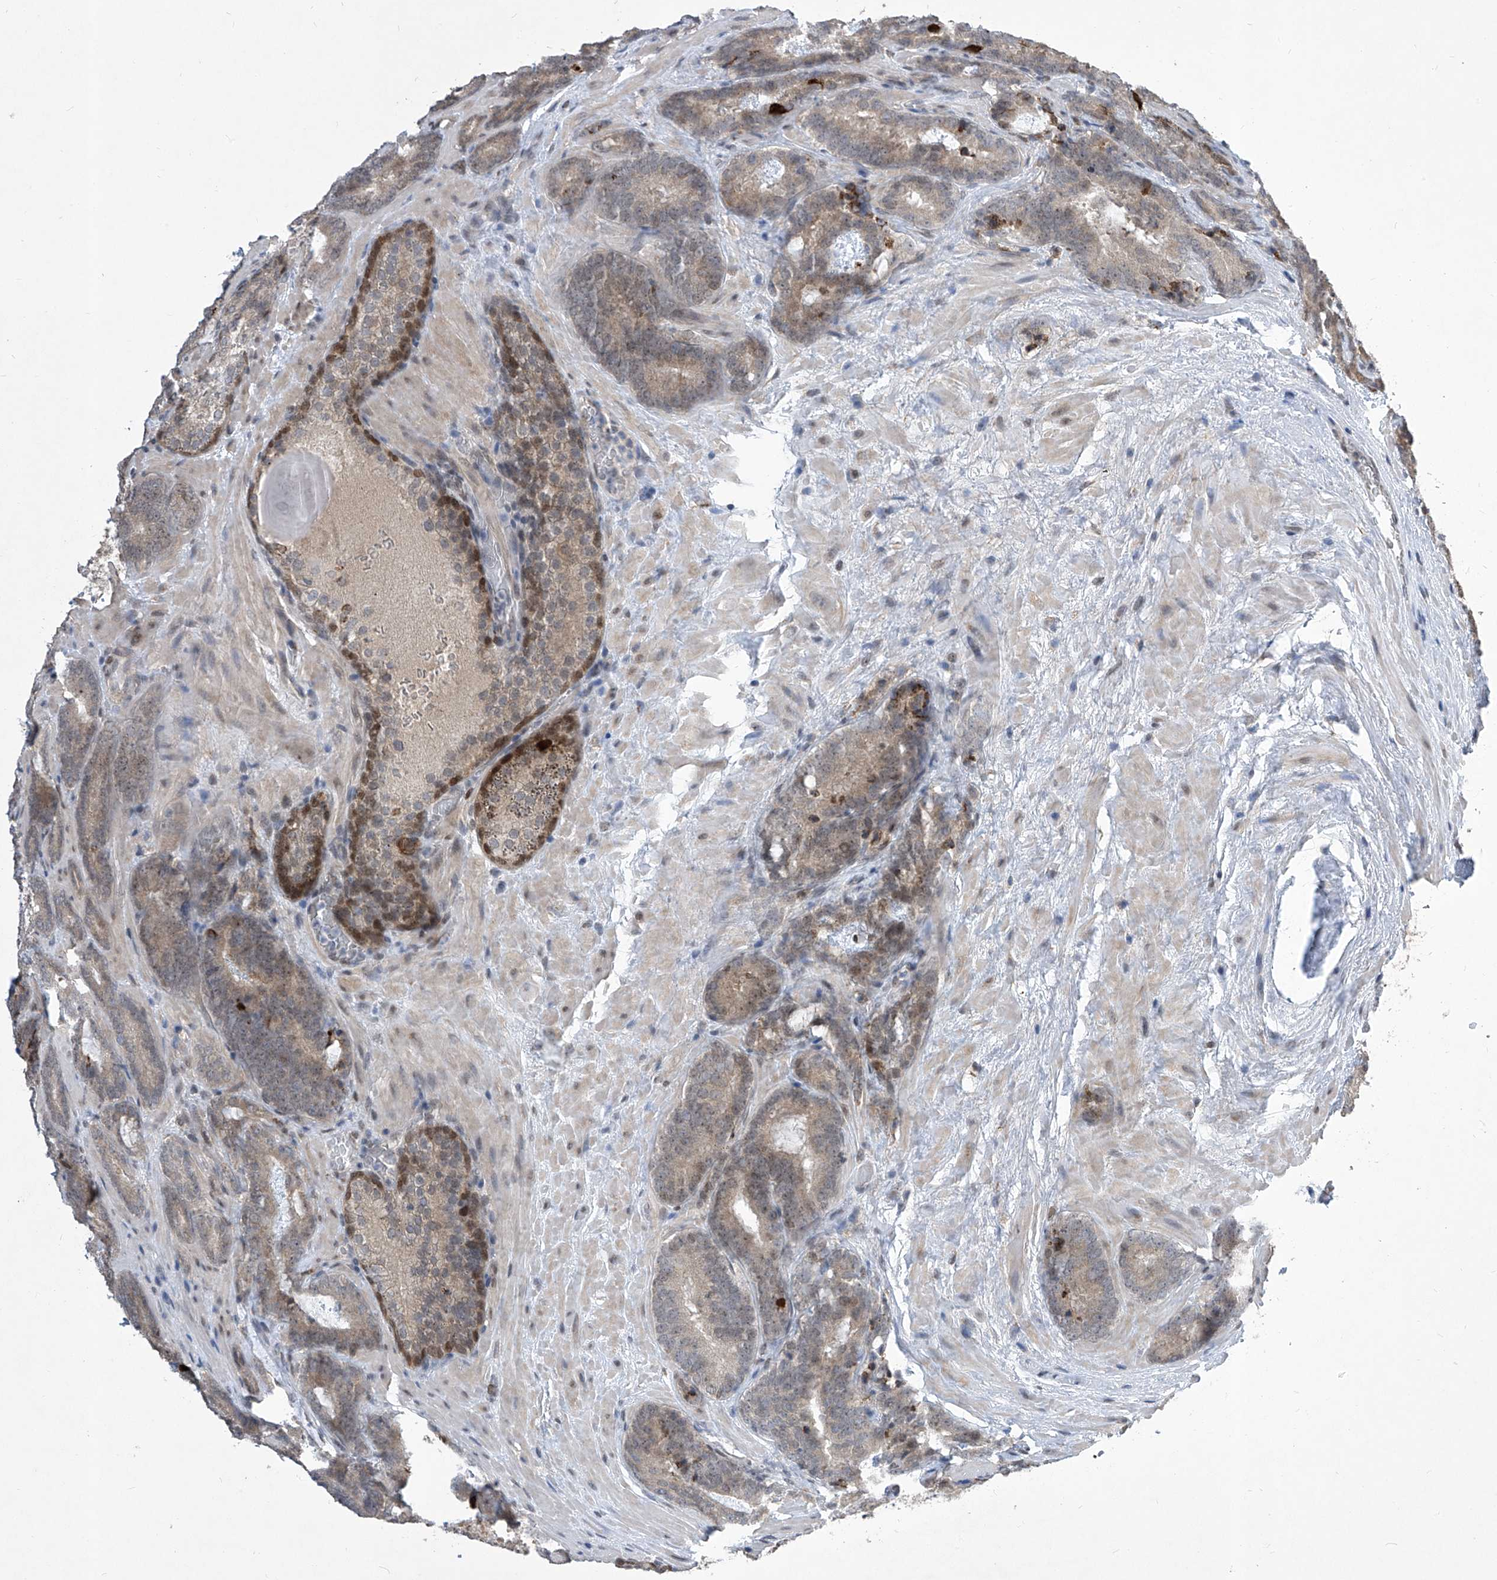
{"staining": {"intensity": "weak", "quantity": "25%-75%", "location": "cytoplasmic/membranous"}, "tissue": "prostate cancer", "cell_type": "Tumor cells", "image_type": "cancer", "snomed": [{"axis": "morphology", "description": "Adenocarcinoma, High grade"}, {"axis": "topography", "description": "Prostate"}], "caption": "DAB immunohistochemical staining of human adenocarcinoma (high-grade) (prostate) demonstrates weak cytoplasmic/membranous protein positivity in about 25%-75% of tumor cells.", "gene": "CETN2", "patient": {"sex": "male", "age": 66}}